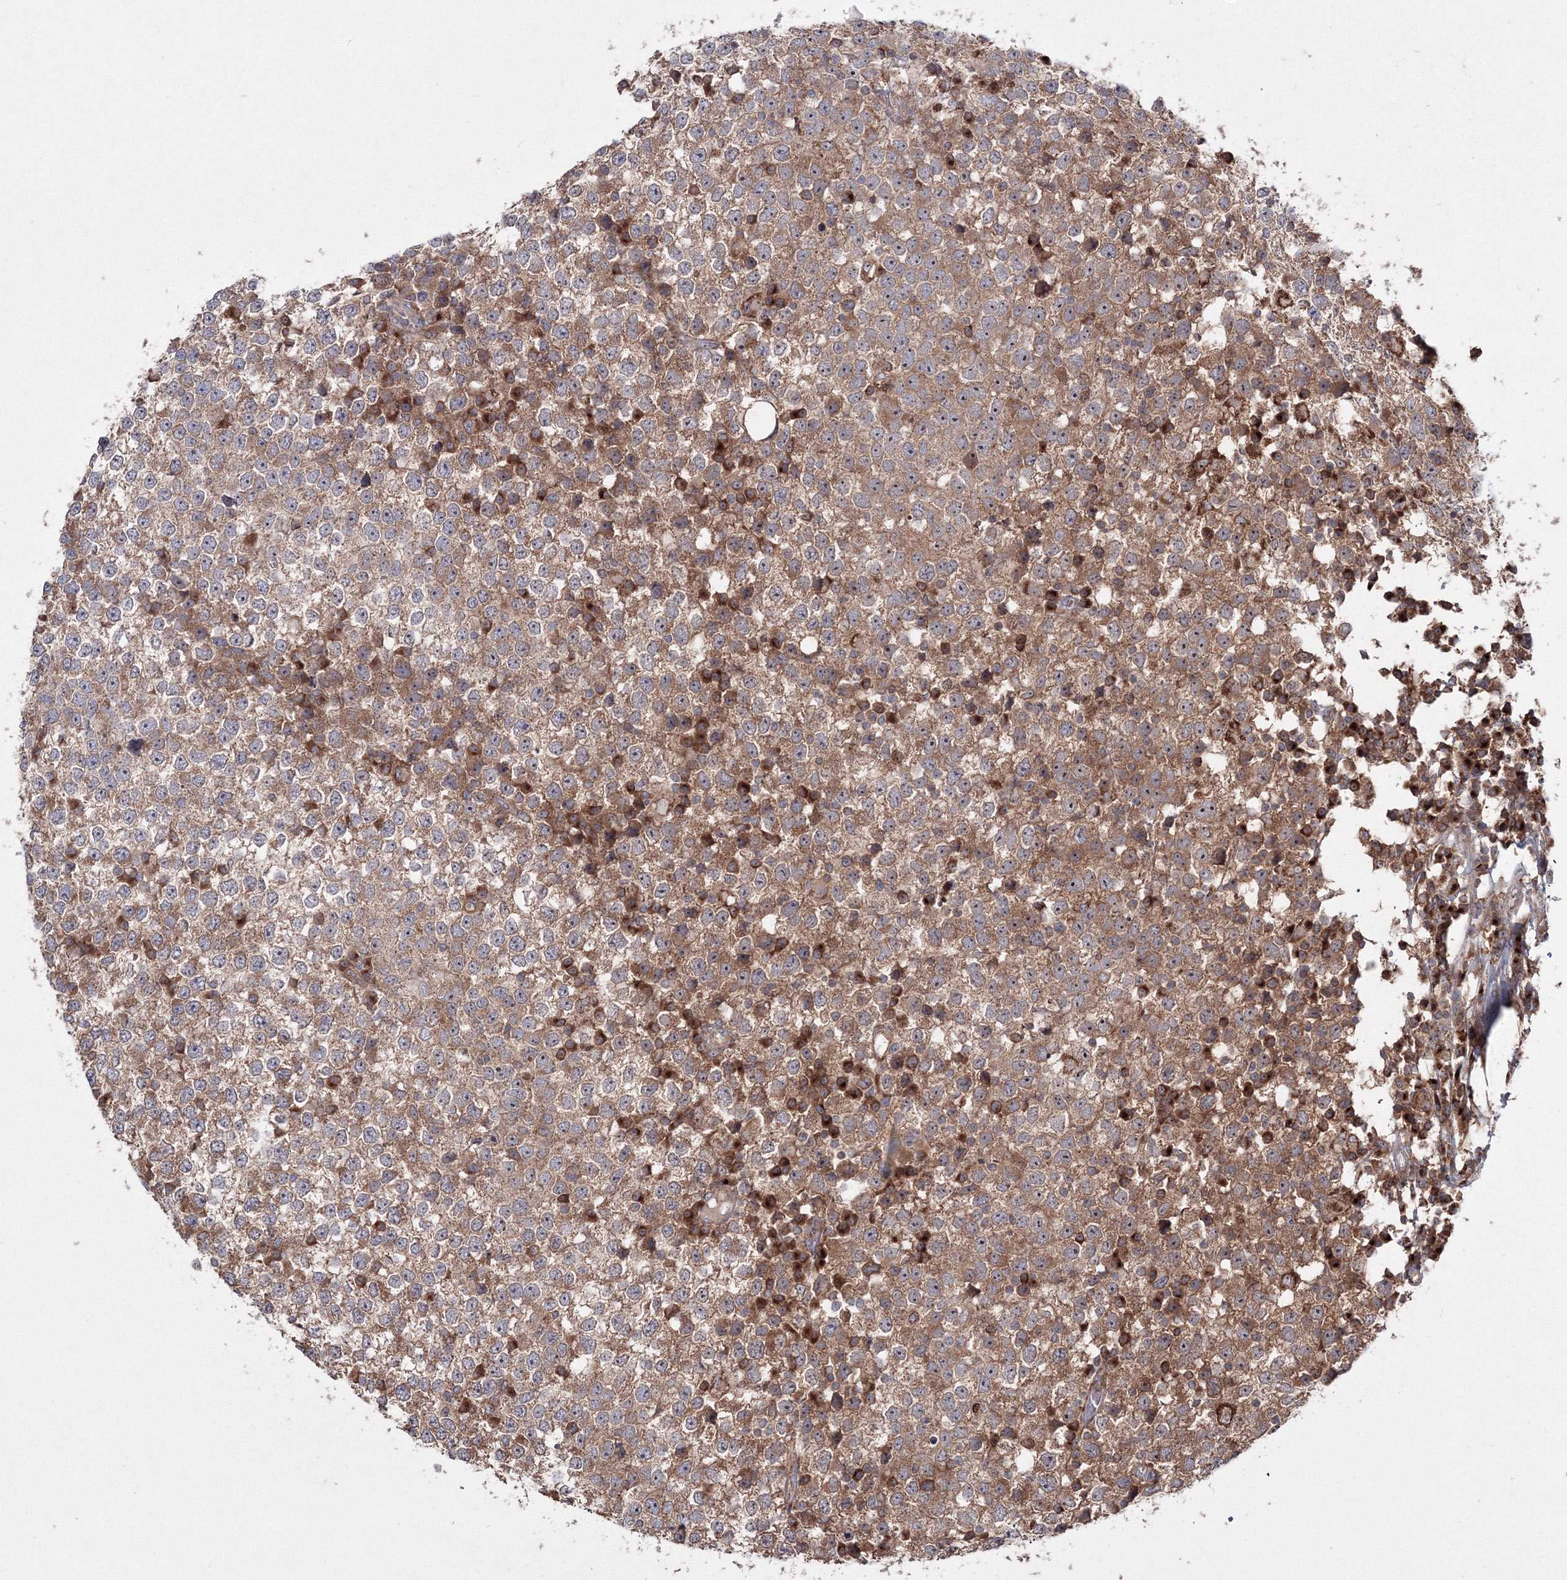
{"staining": {"intensity": "moderate", "quantity": ">75%", "location": "cytoplasmic/membranous"}, "tissue": "testis cancer", "cell_type": "Tumor cells", "image_type": "cancer", "snomed": [{"axis": "morphology", "description": "Seminoma, NOS"}, {"axis": "topography", "description": "Testis"}], "caption": "There is medium levels of moderate cytoplasmic/membranous expression in tumor cells of testis cancer (seminoma), as demonstrated by immunohistochemical staining (brown color).", "gene": "PEX13", "patient": {"sex": "male", "age": 65}}